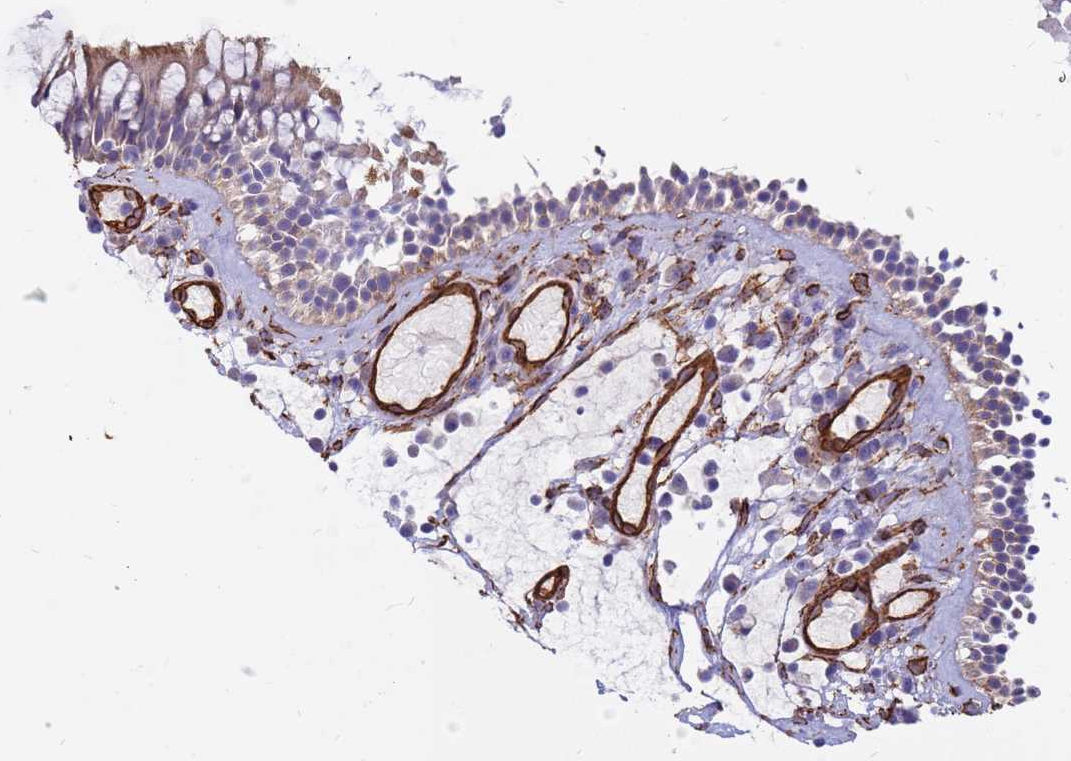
{"staining": {"intensity": "moderate", "quantity": "25%-75%", "location": "cytoplasmic/membranous"}, "tissue": "nasopharynx", "cell_type": "Respiratory epithelial cells", "image_type": "normal", "snomed": [{"axis": "morphology", "description": "Normal tissue, NOS"}, {"axis": "morphology", "description": "Inflammation, NOS"}, {"axis": "morphology", "description": "Malignant melanoma, Metastatic site"}, {"axis": "topography", "description": "Nasopharynx"}], "caption": "Immunohistochemical staining of benign human nasopharynx demonstrates moderate cytoplasmic/membranous protein expression in about 25%-75% of respiratory epithelial cells.", "gene": "EHD2", "patient": {"sex": "male", "age": 70}}